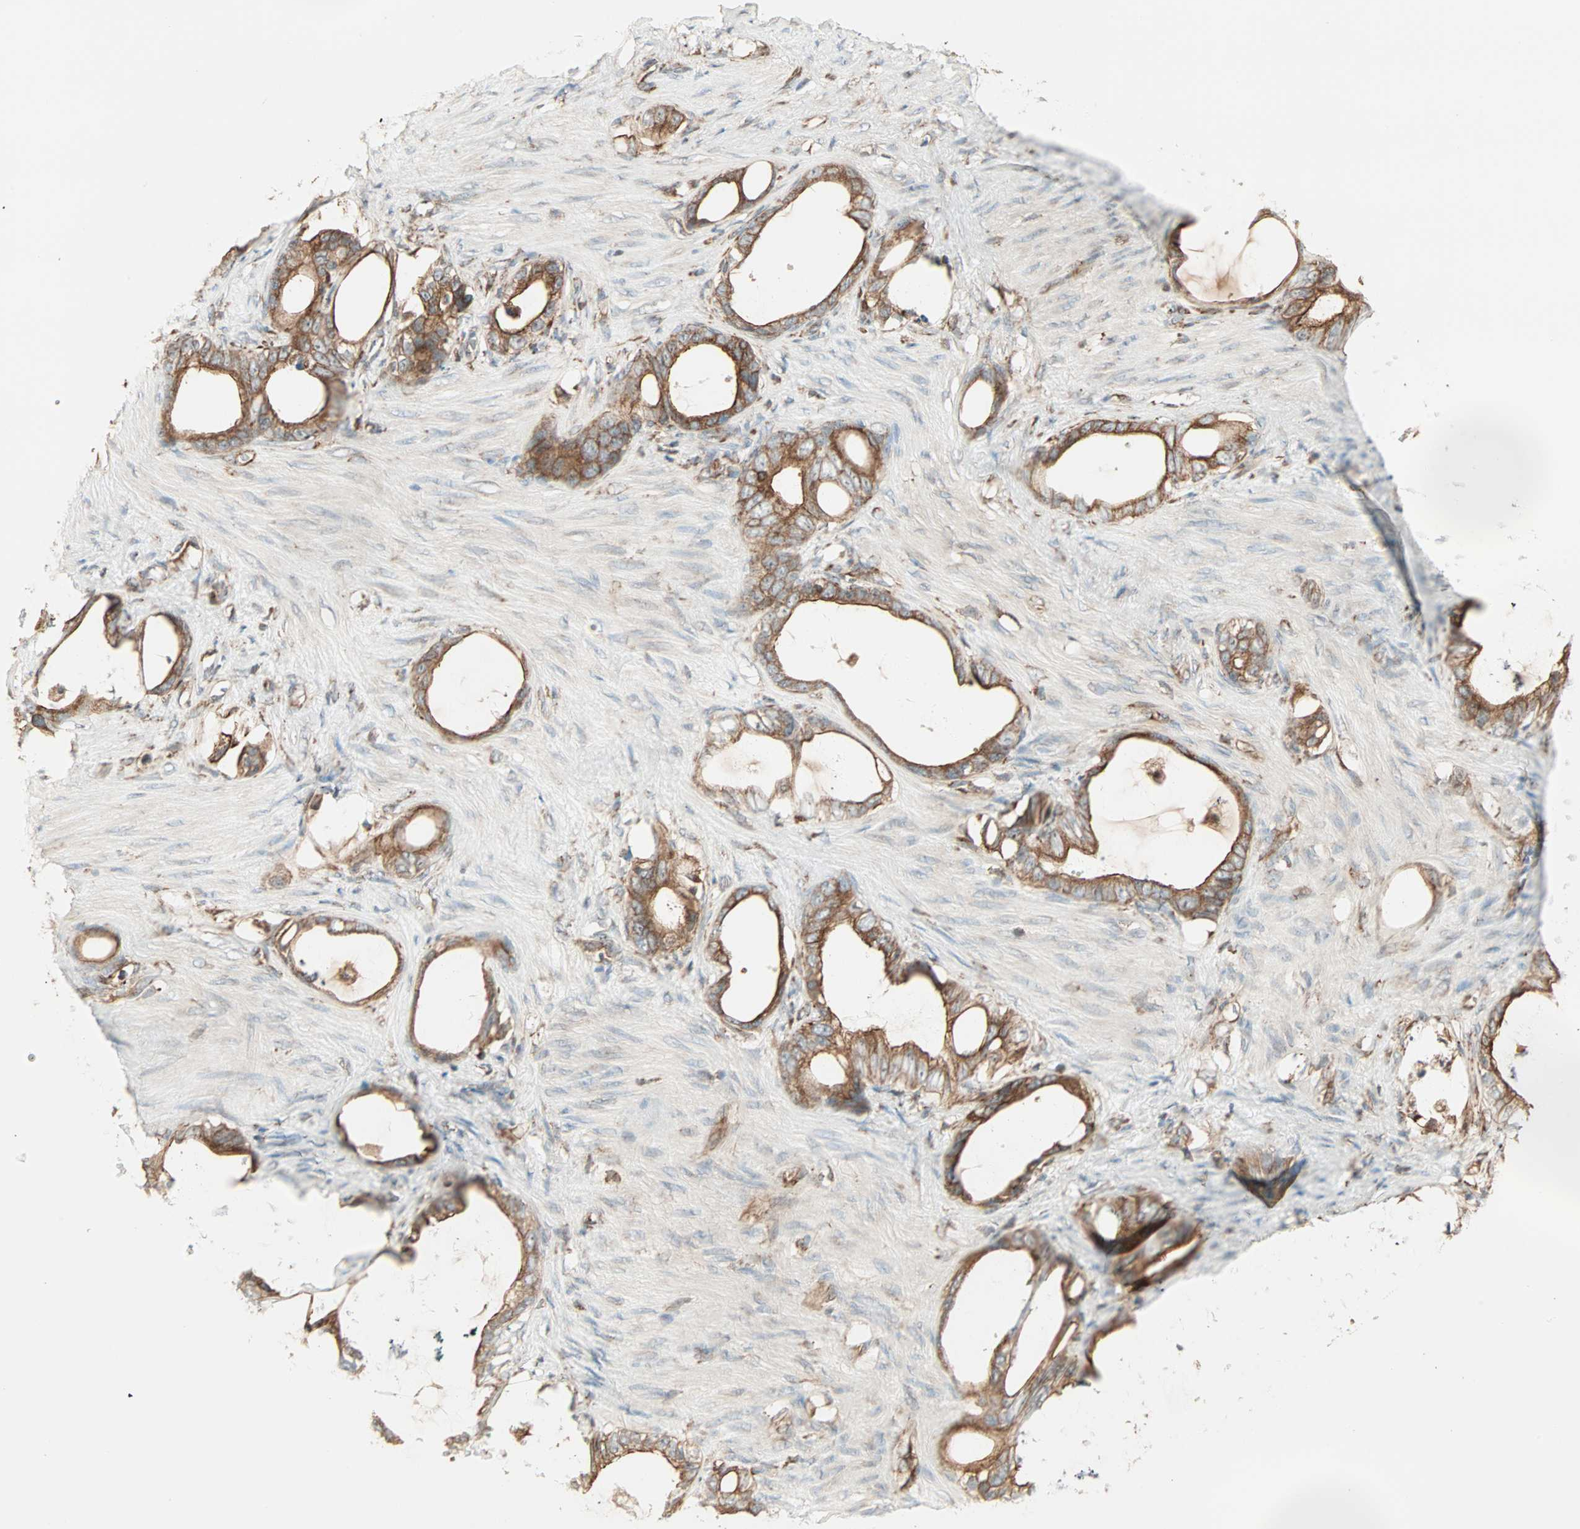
{"staining": {"intensity": "strong", "quantity": ">75%", "location": "cytoplasmic/membranous"}, "tissue": "stomach cancer", "cell_type": "Tumor cells", "image_type": "cancer", "snomed": [{"axis": "morphology", "description": "Adenocarcinoma, NOS"}, {"axis": "topography", "description": "Stomach"}], "caption": "The histopathology image demonstrates staining of adenocarcinoma (stomach), revealing strong cytoplasmic/membranous protein staining (brown color) within tumor cells. (DAB (3,3'-diaminobenzidine) = brown stain, brightfield microscopy at high magnification).", "gene": "P4HA1", "patient": {"sex": "female", "age": 75}}